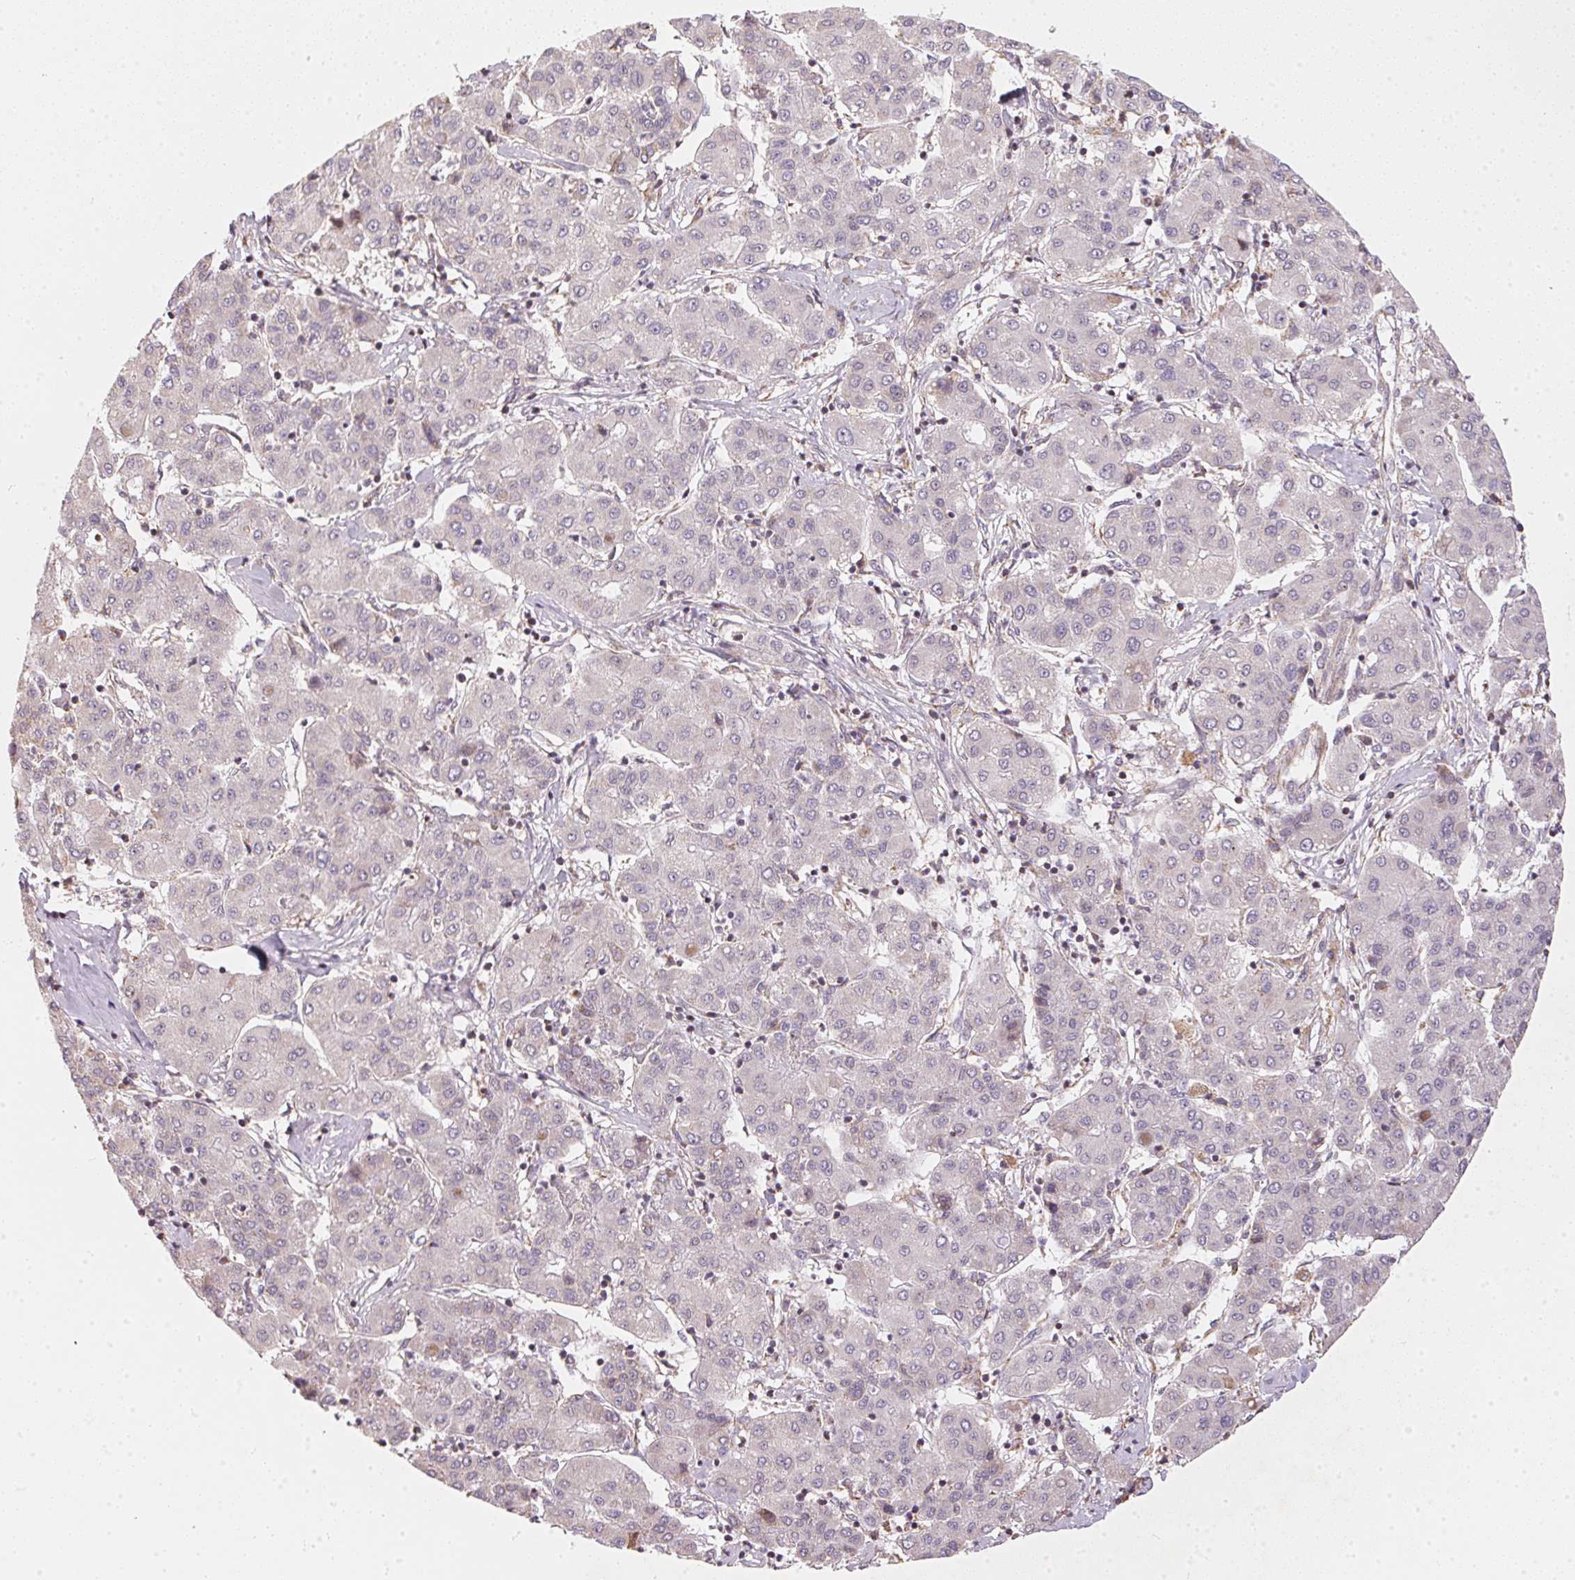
{"staining": {"intensity": "negative", "quantity": "none", "location": "none"}, "tissue": "liver cancer", "cell_type": "Tumor cells", "image_type": "cancer", "snomed": [{"axis": "morphology", "description": "Carcinoma, Hepatocellular, NOS"}, {"axis": "topography", "description": "Liver"}], "caption": "This is an immunohistochemistry (IHC) photomicrograph of liver cancer. There is no positivity in tumor cells.", "gene": "VWA5B2", "patient": {"sex": "male", "age": 65}}